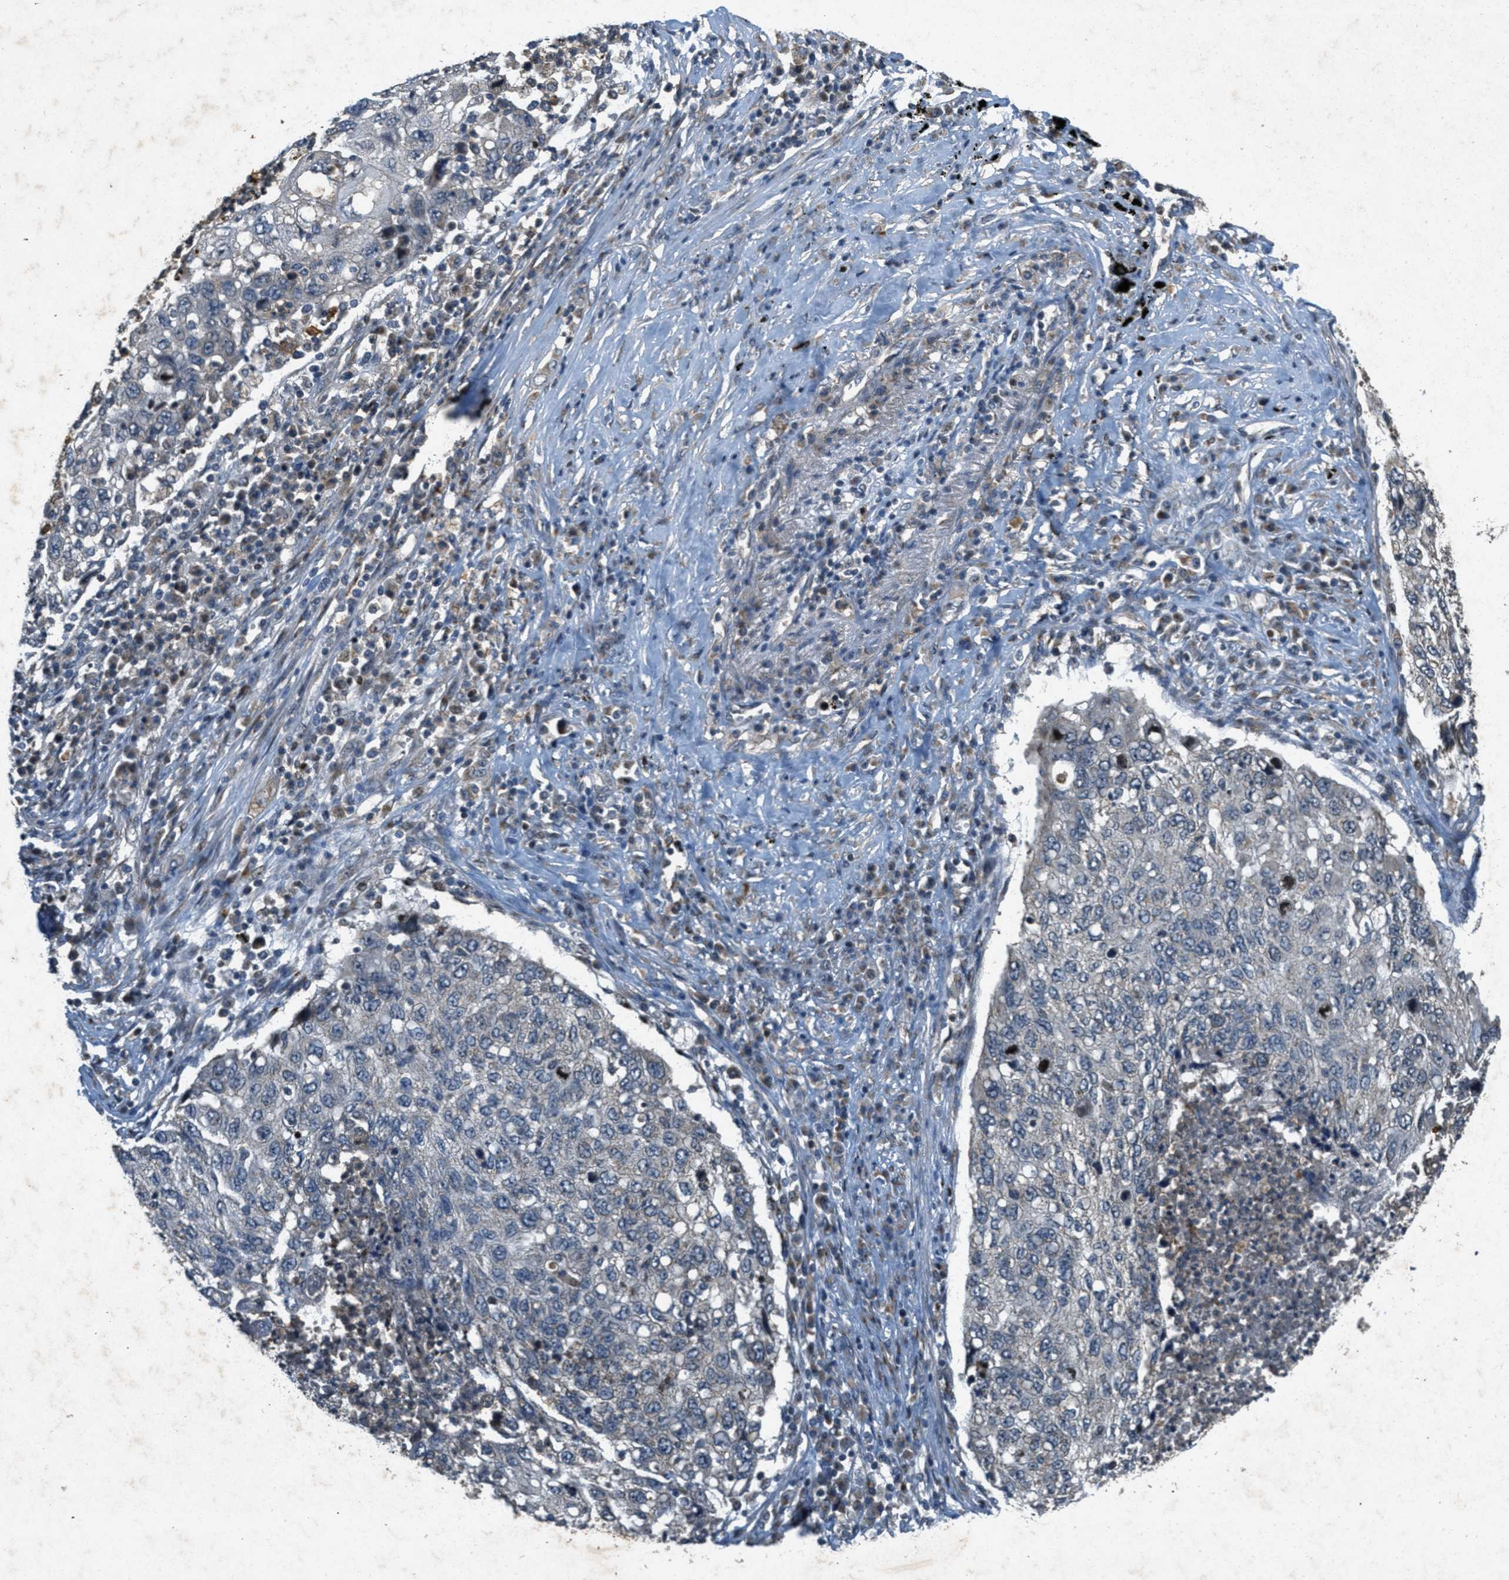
{"staining": {"intensity": "negative", "quantity": "none", "location": "none"}, "tissue": "lung cancer", "cell_type": "Tumor cells", "image_type": "cancer", "snomed": [{"axis": "morphology", "description": "Squamous cell carcinoma, NOS"}, {"axis": "topography", "description": "Lung"}], "caption": "The IHC image has no significant positivity in tumor cells of squamous cell carcinoma (lung) tissue.", "gene": "PPP1R15A", "patient": {"sex": "female", "age": 63}}